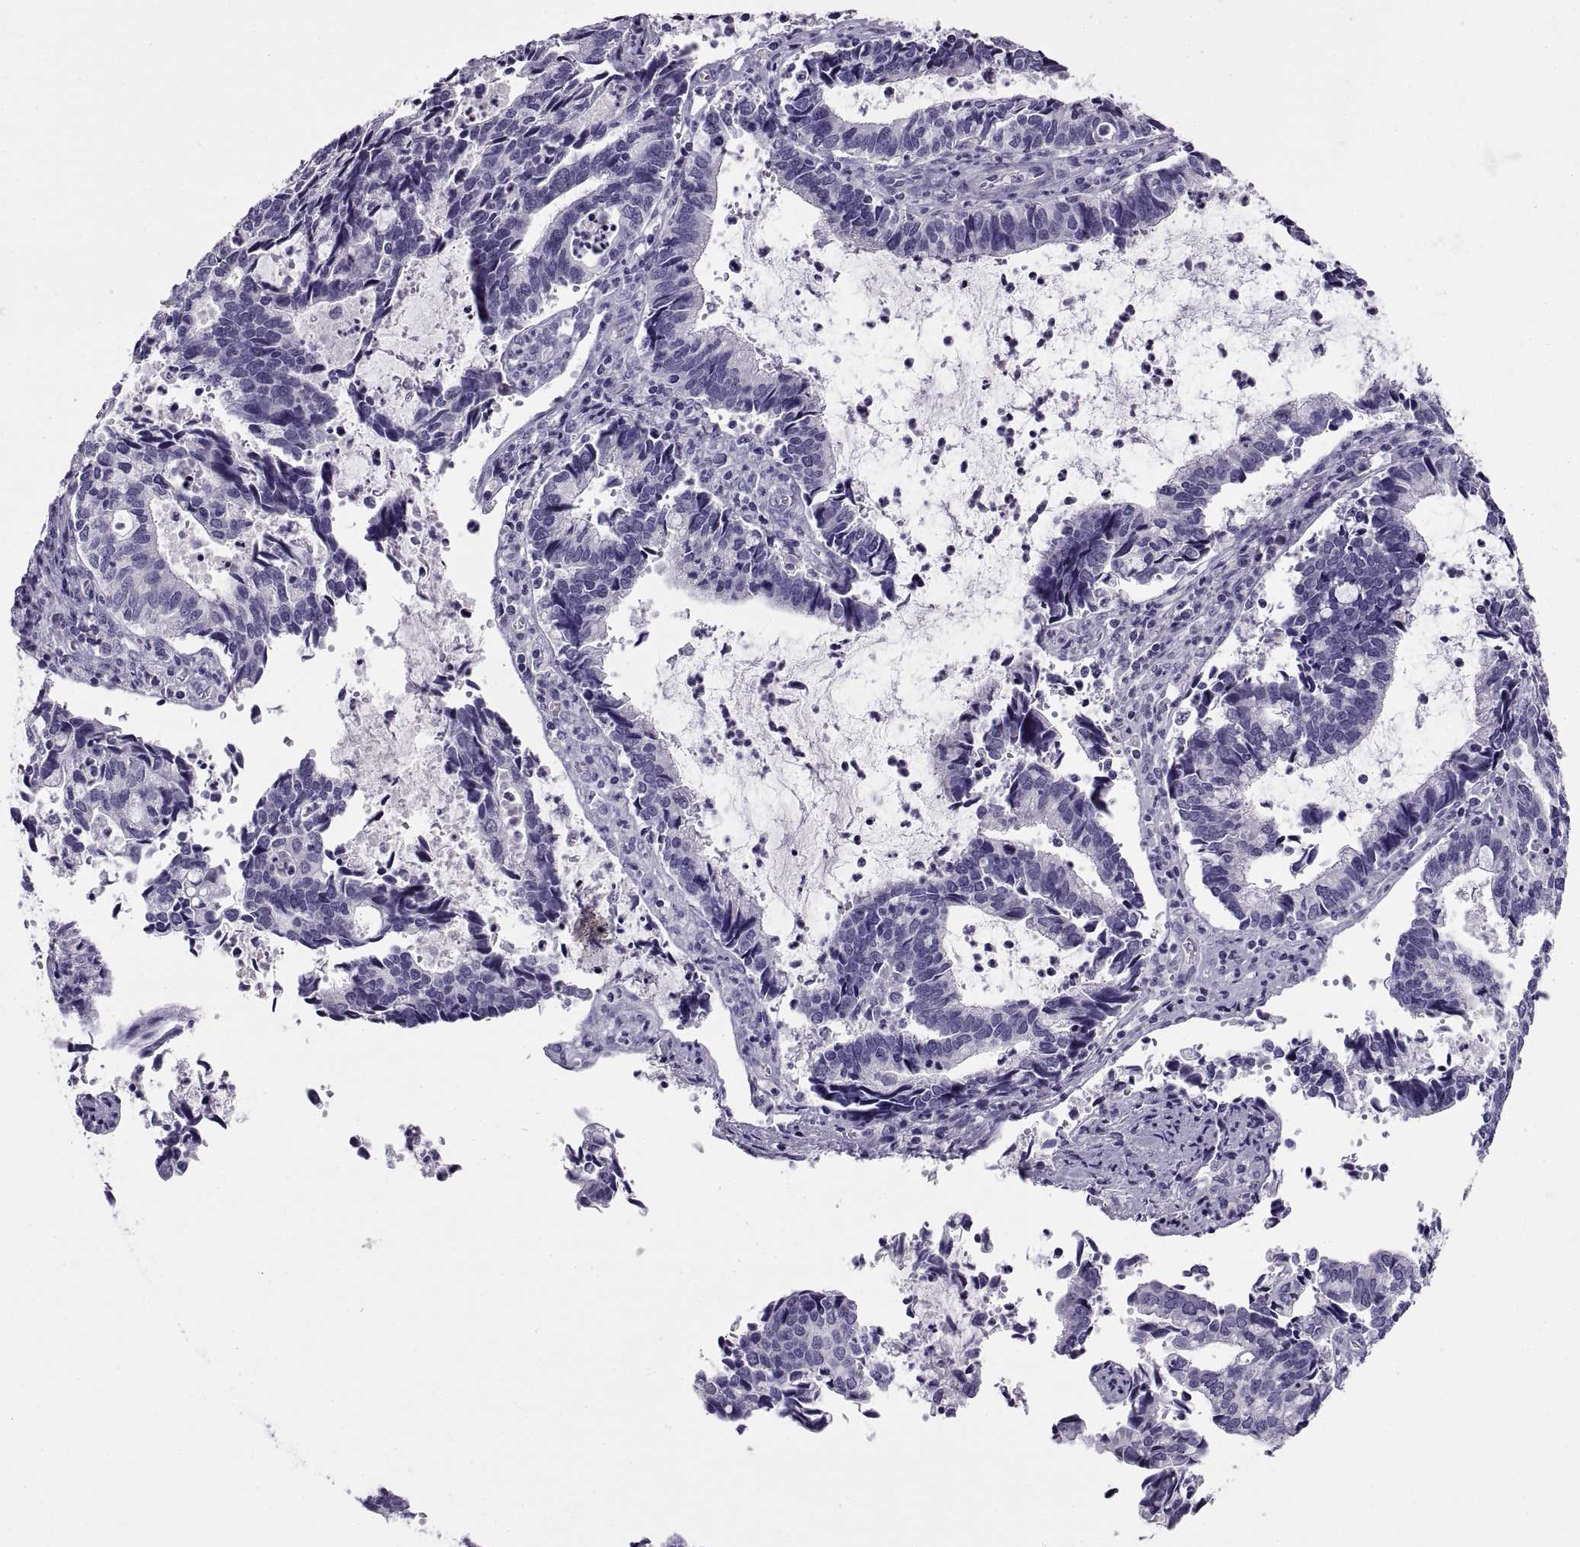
{"staining": {"intensity": "negative", "quantity": "none", "location": "none"}, "tissue": "cervical cancer", "cell_type": "Tumor cells", "image_type": "cancer", "snomed": [{"axis": "morphology", "description": "Adenocarcinoma, NOS"}, {"axis": "topography", "description": "Cervix"}], "caption": "Tumor cells are negative for brown protein staining in cervical adenocarcinoma. The staining was performed using DAB to visualize the protein expression in brown, while the nuclei were stained in blue with hematoxylin (Magnification: 20x).", "gene": "RGS20", "patient": {"sex": "female", "age": 42}}